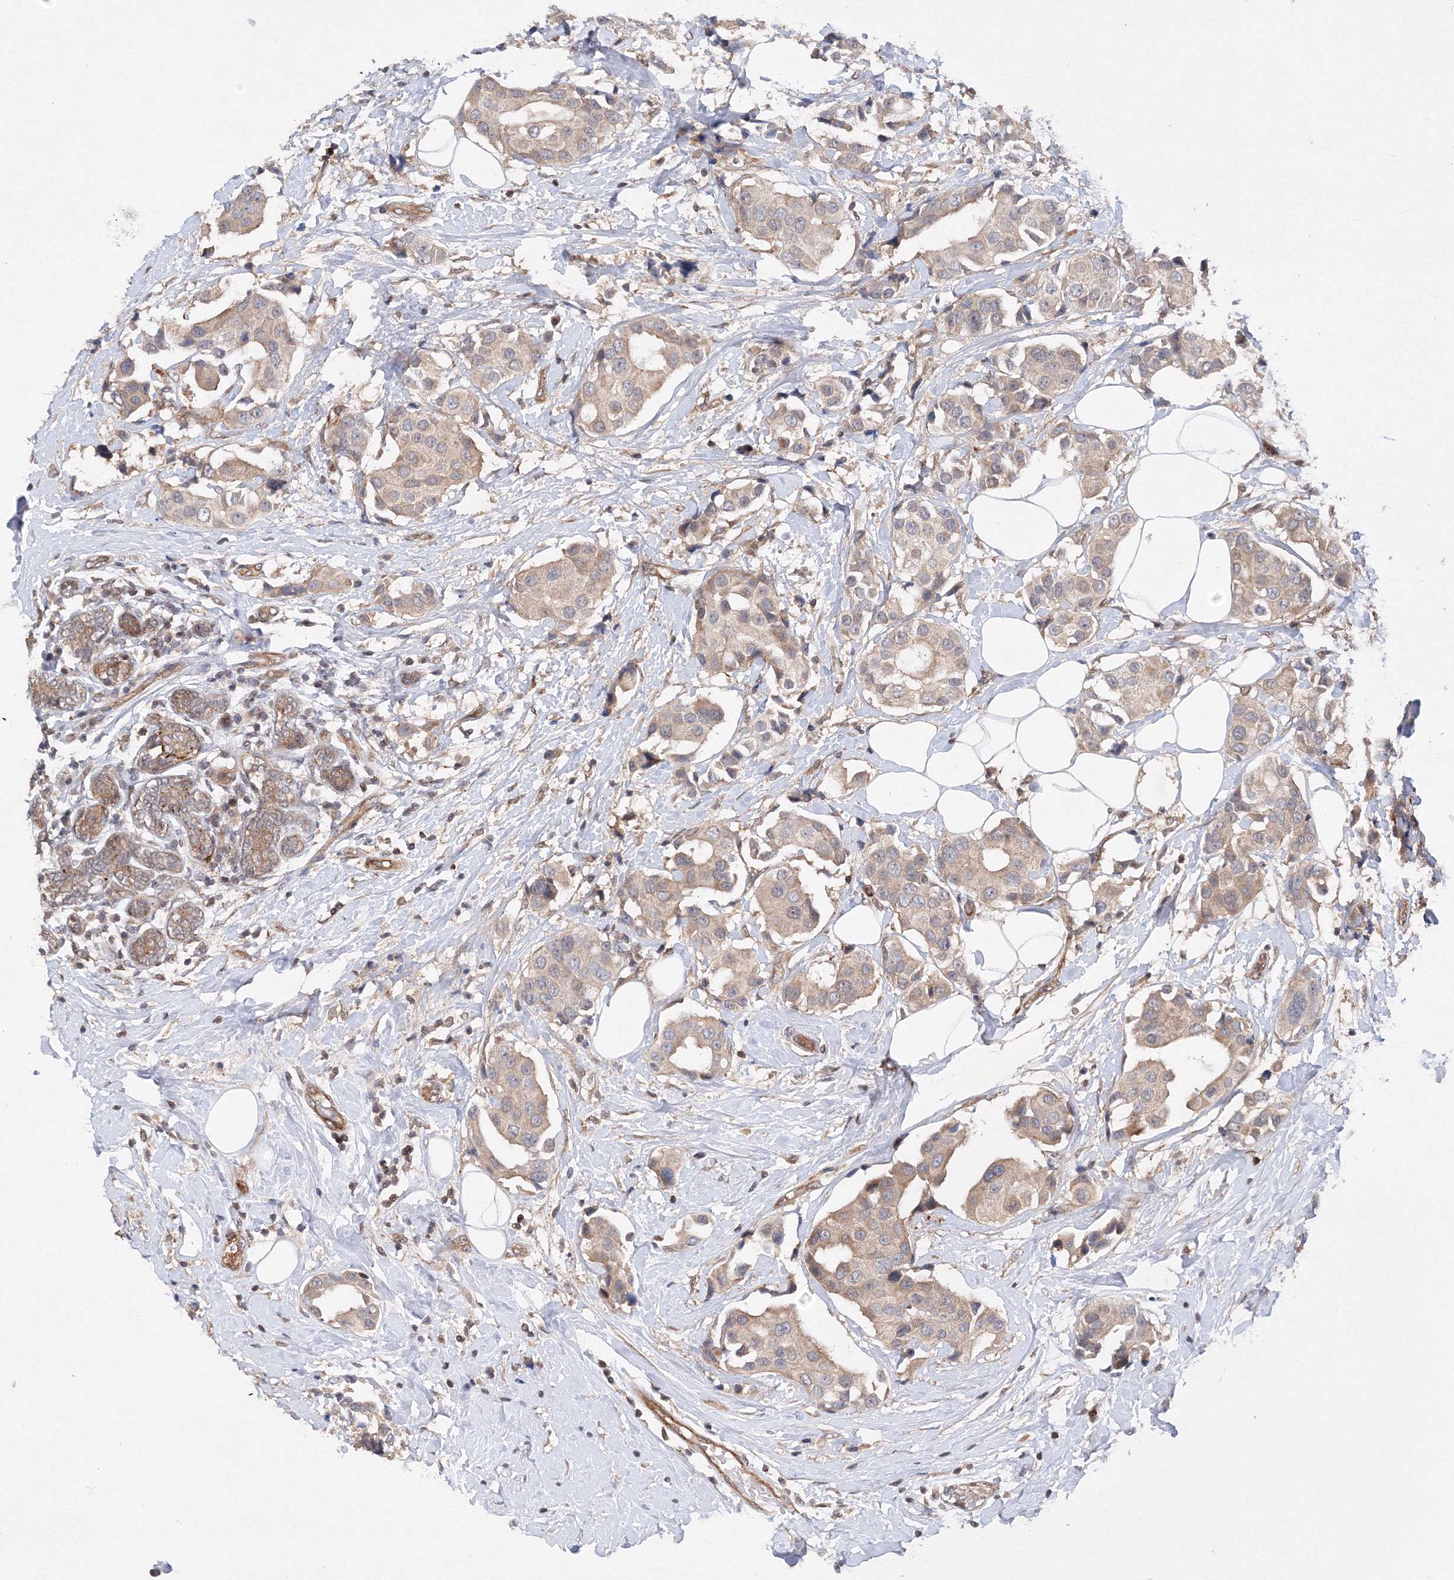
{"staining": {"intensity": "negative", "quantity": "none", "location": "none"}, "tissue": "breast cancer", "cell_type": "Tumor cells", "image_type": "cancer", "snomed": [{"axis": "morphology", "description": "Normal tissue, NOS"}, {"axis": "morphology", "description": "Duct carcinoma"}, {"axis": "topography", "description": "Breast"}], "caption": "This is an immunohistochemistry (IHC) histopathology image of invasive ductal carcinoma (breast). There is no expression in tumor cells.", "gene": "DCTD", "patient": {"sex": "female", "age": 39}}